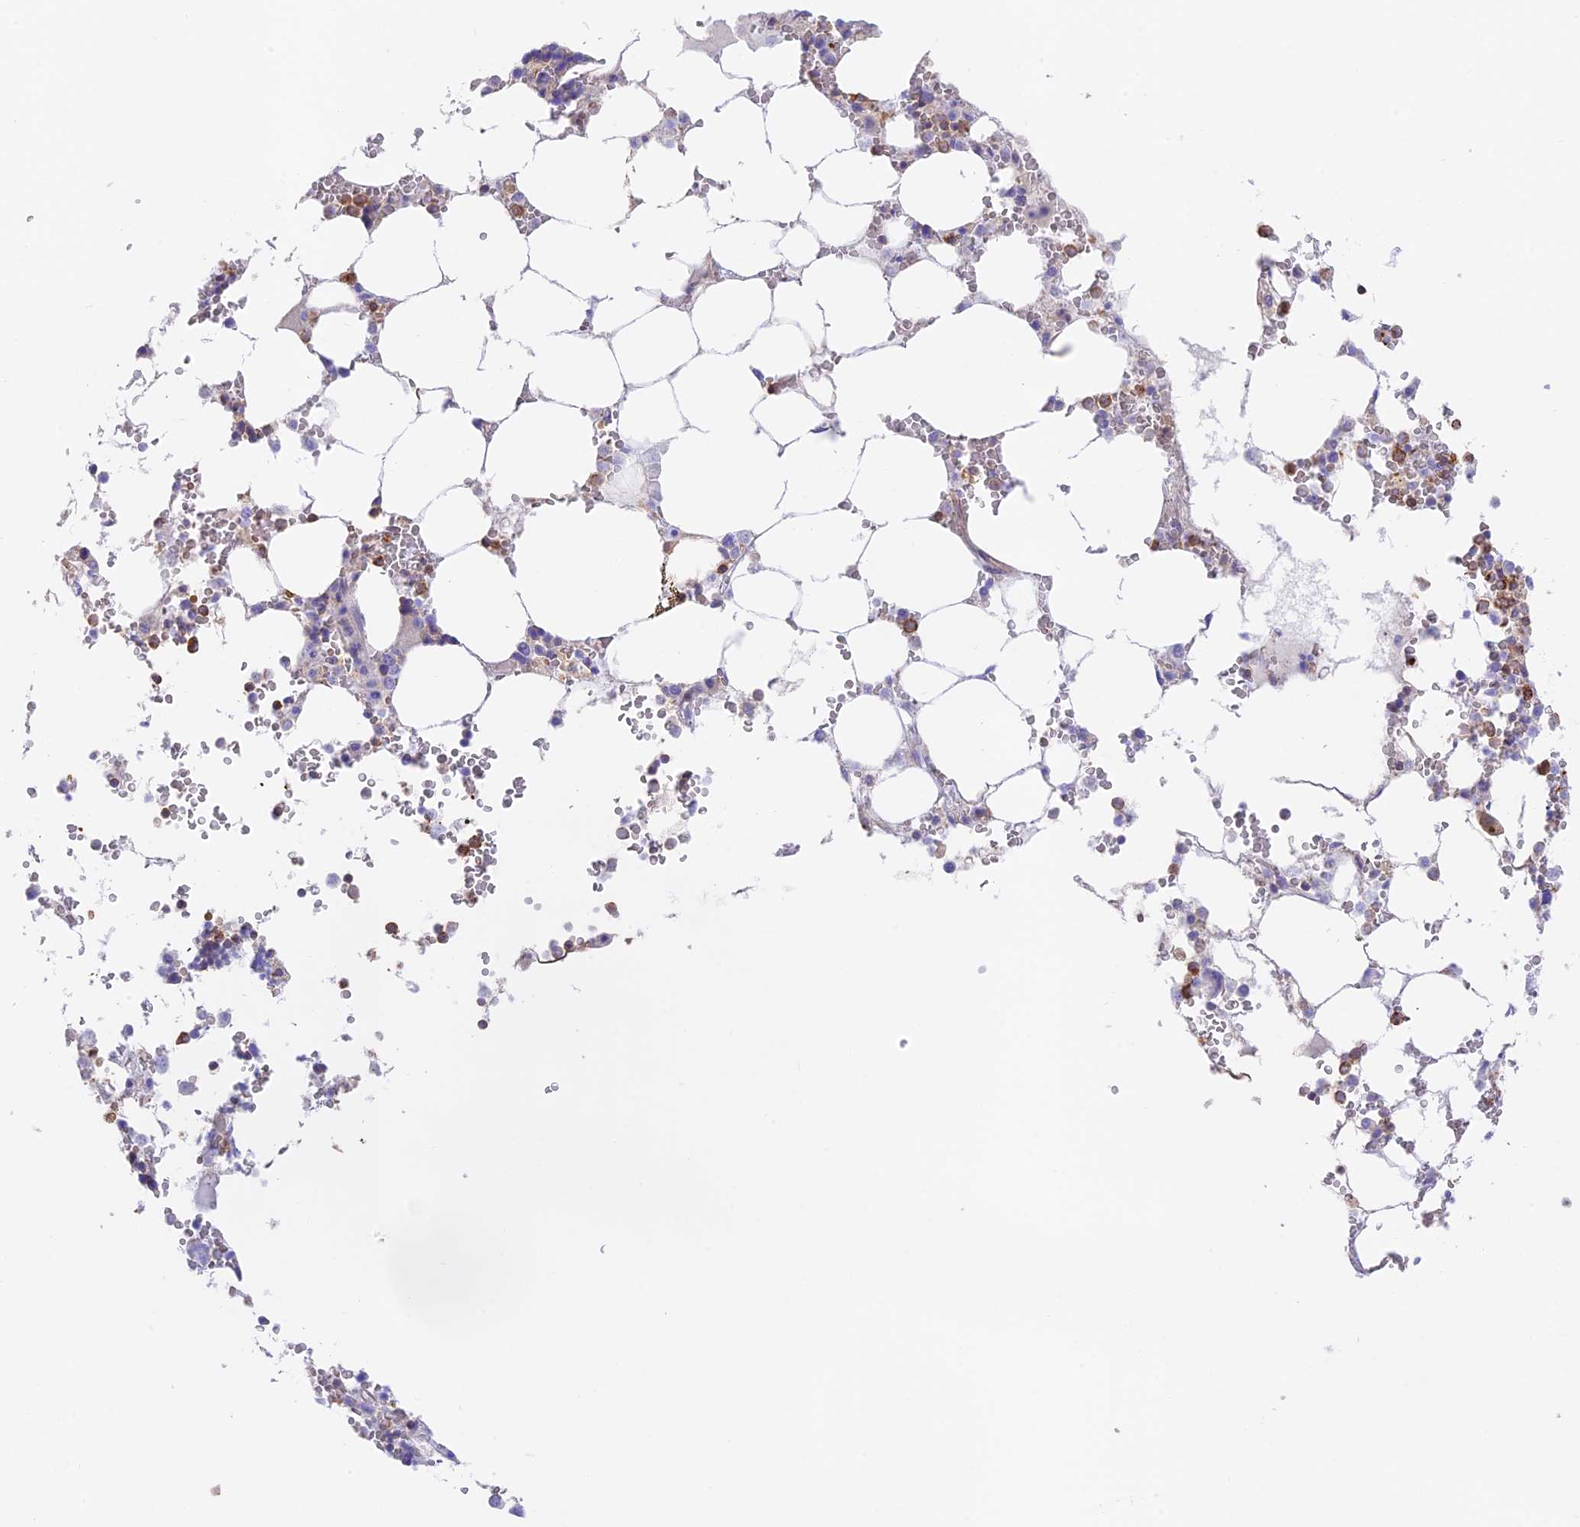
{"staining": {"intensity": "strong", "quantity": "<25%", "location": "cytoplasmic/membranous"}, "tissue": "bone marrow", "cell_type": "Hematopoietic cells", "image_type": "normal", "snomed": [{"axis": "morphology", "description": "Normal tissue, NOS"}, {"axis": "topography", "description": "Bone marrow"}], "caption": "An immunohistochemistry (IHC) photomicrograph of benign tissue is shown. Protein staining in brown highlights strong cytoplasmic/membranous positivity in bone marrow within hematopoietic cells.", "gene": "DENND1C", "patient": {"sex": "male", "age": 64}}